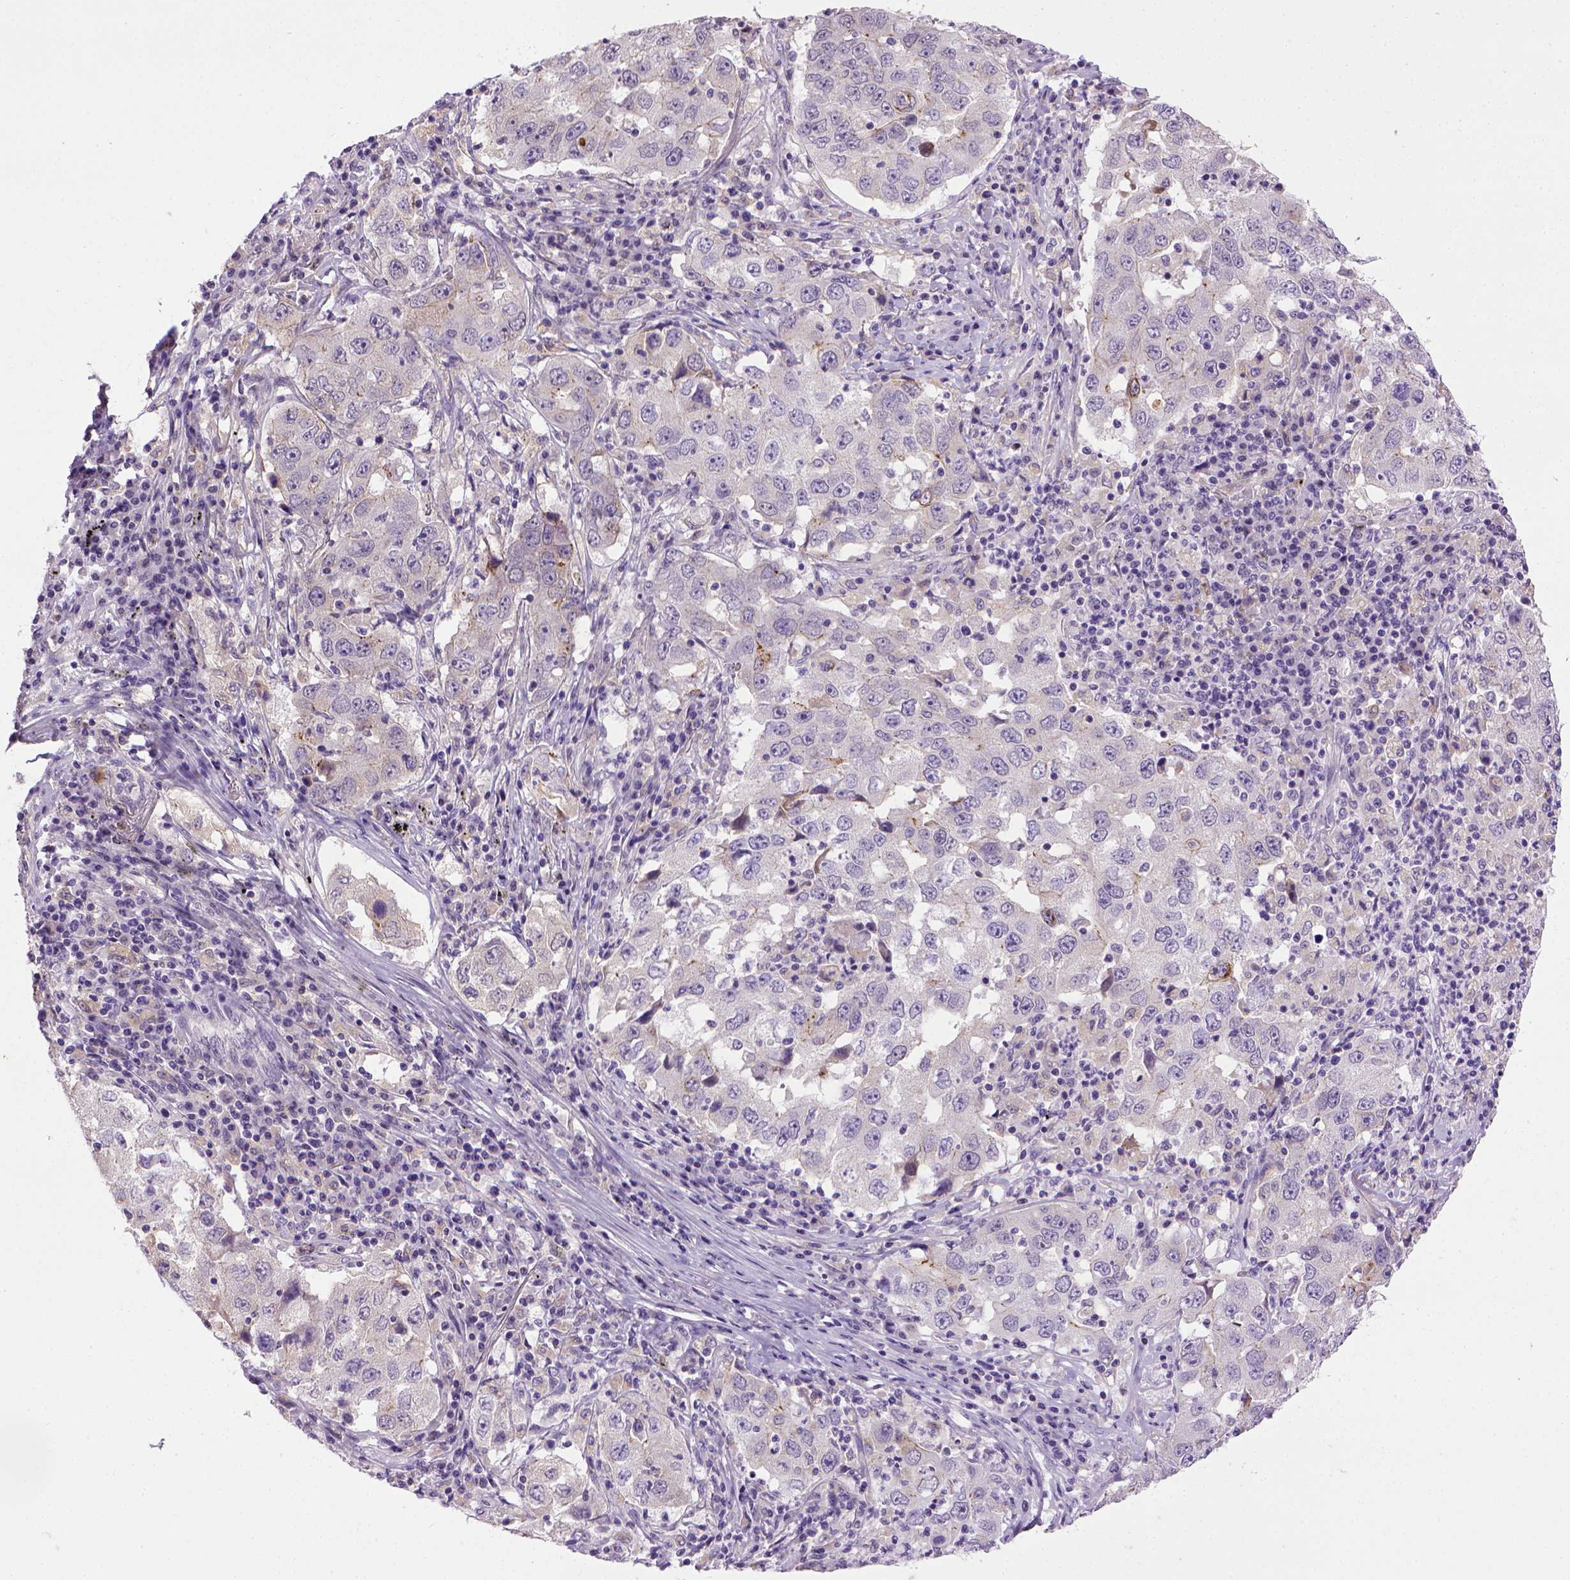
{"staining": {"intensity": "negative", "quantity": "none", "location": "none"}, "tissue": "lung cancer", "cell_type": "Tumor cells", "image_type": "cancer", "snomed": [{"axis": "morphology", "description": "Adenocarcinoma, NOS"}, {"axis": "topography", "description": "Lung"}], "caption": "A micrograph of human lung cancer is negative for staining in tumor cells.", "gene": "CDH1", "patient": {"sex": "male", "age": 73}}